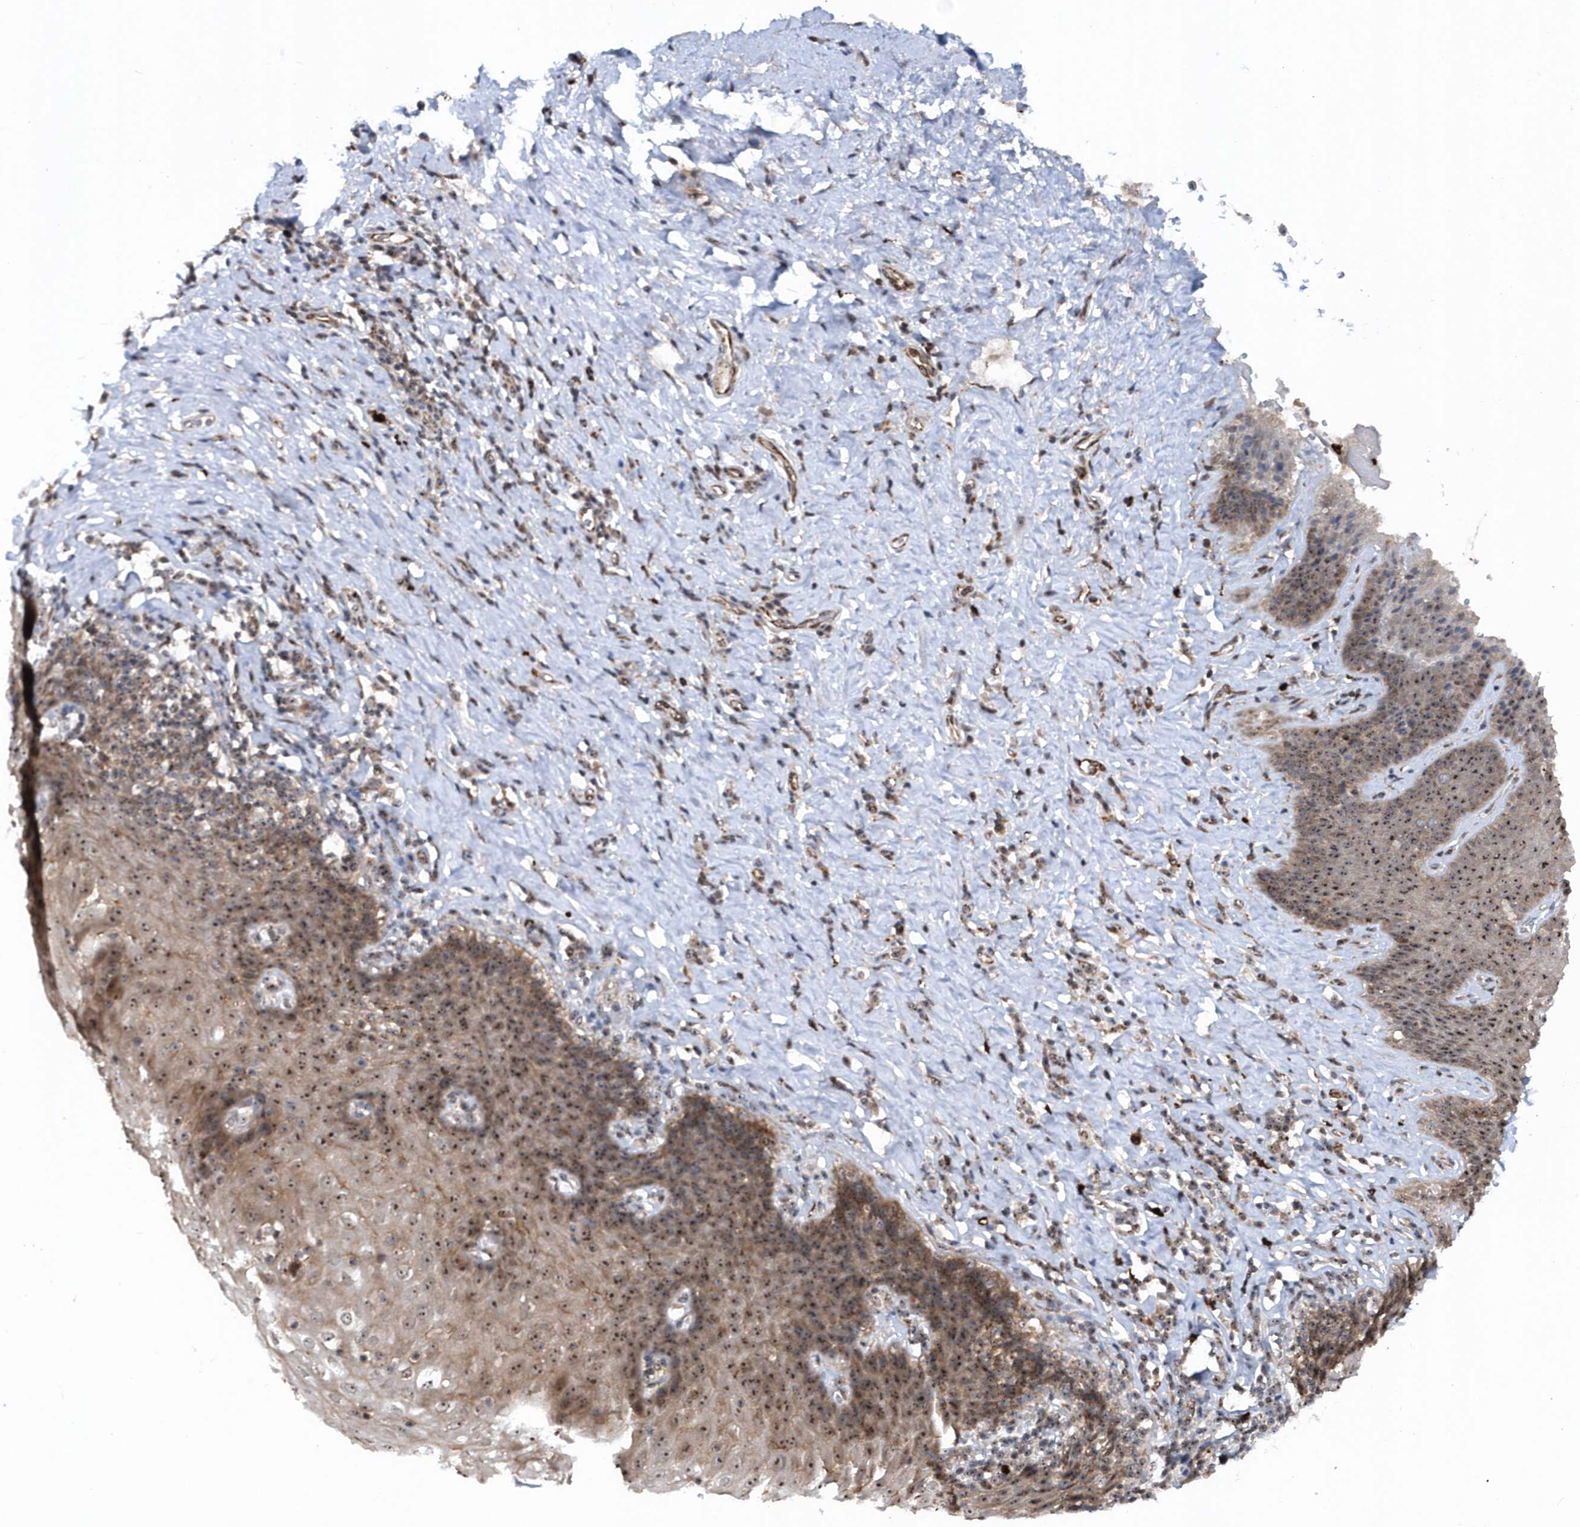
{"staining": {"intensity": "strong", "quantity": "25%-75%", "location": "cytoplasmic/membranous,nuclear"}, "tissue": "esophagus", "cell_type": "Squamous epithelial cells", "image_type": "normal", "snomed": [{"axis": "morphology", "description": "Normal tissue, NOS"}, {"axis": "topography", "description": "Esophagus"}], "caption": "Protein staining of unremarkable esophagus exhibits strong cytoplasmic/membranous,nuclear positivity in about 25%-75% of squamous epithelial cells.", "gene": "SOWAHB", "patient": {"sex": "female", "age": 61}}